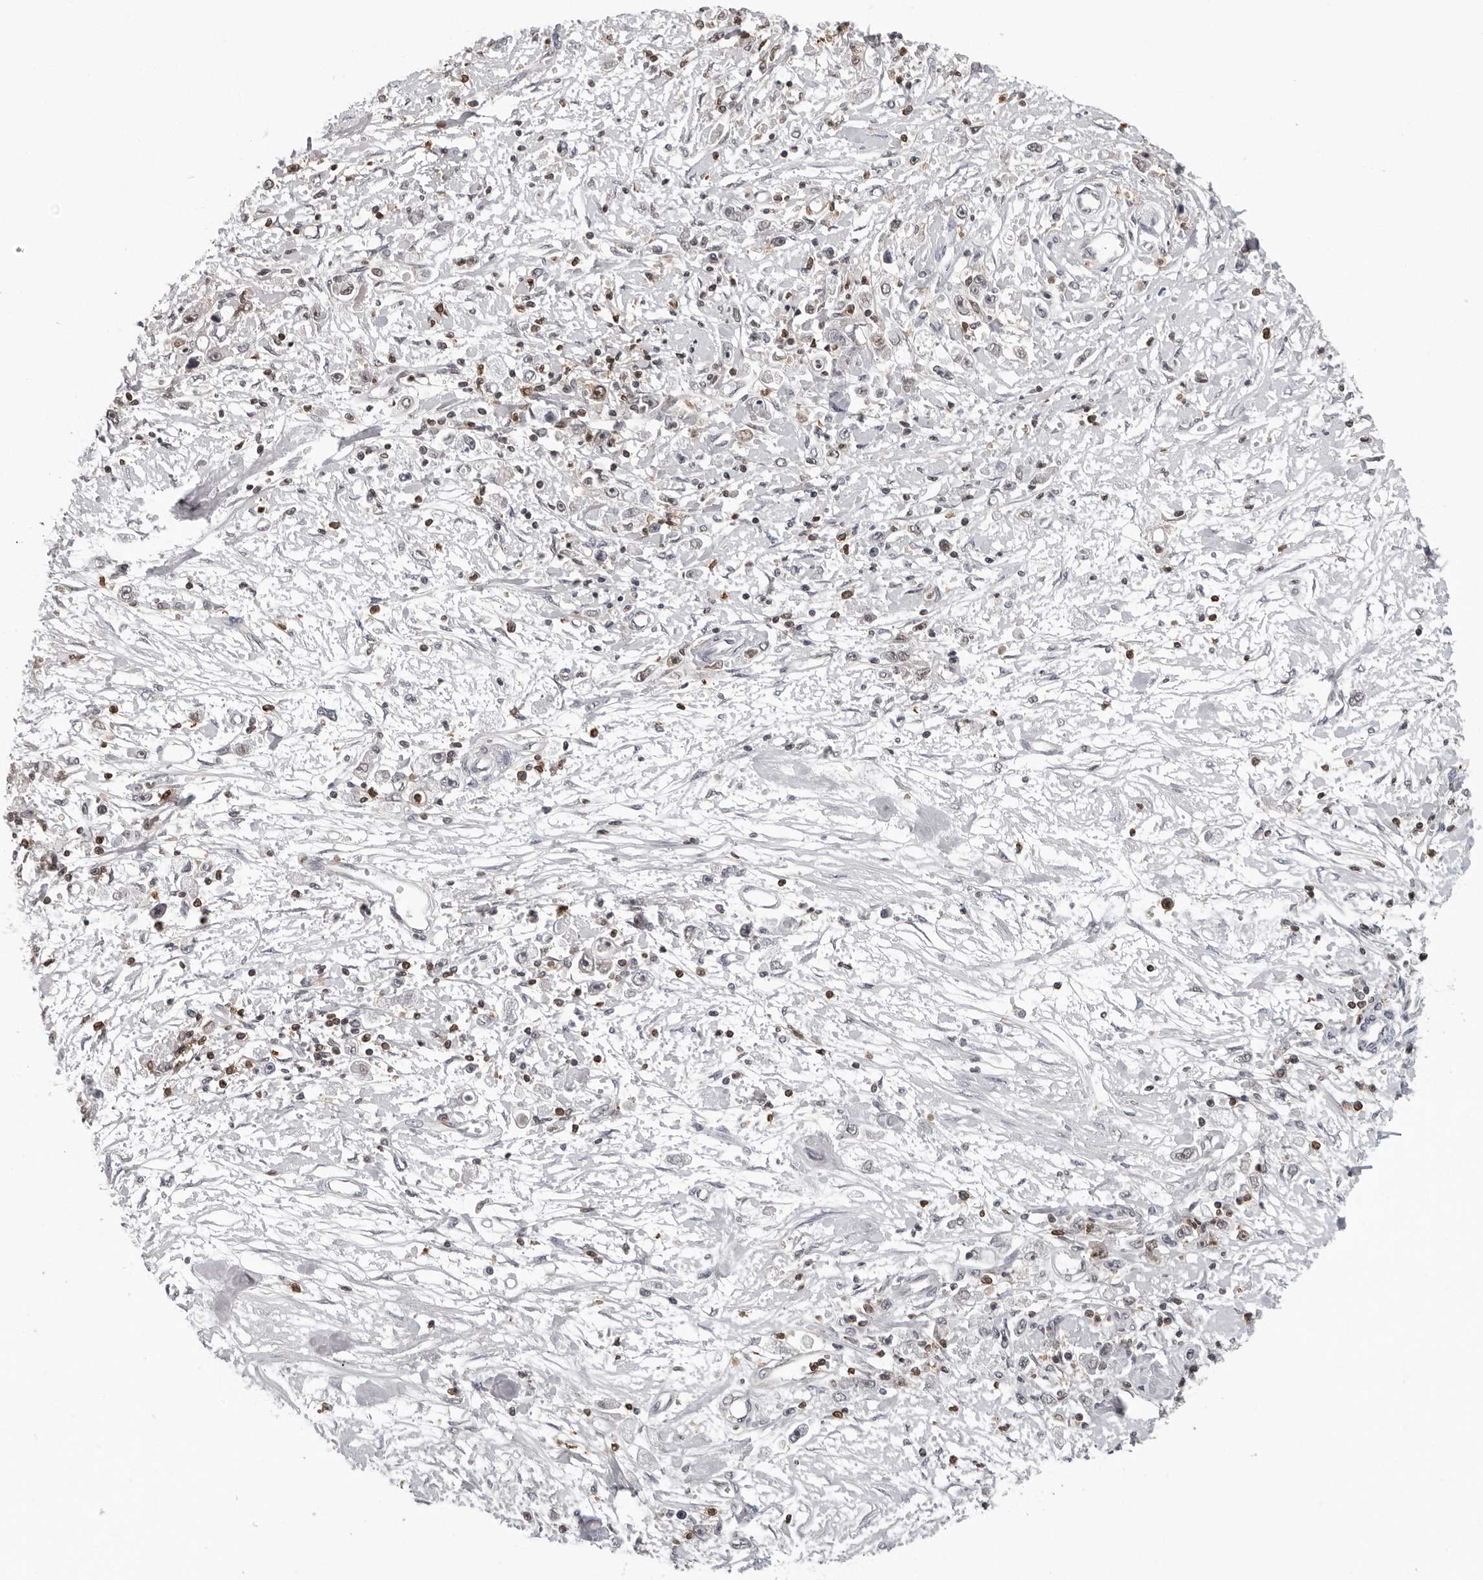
{"staining": {"intensity": "negative", "quantity": "none", "location": "none"}, "tissue": "stomach cancer", "cell_type": "Tumor cells", "image_type": "cancer", "snomed": [{"axis": "morphology", "description": "Adenocarcinoma, NOS"}, {"axis": "topography", "description": "Stomach"}], "caption": "A photomicrograph of human stomach adenocarcinoma is negative for staining in tumor cells. Nuclei are stained in blue.", "gene": "HSPH1", "patient": {"sex": "female", "age": 59}}